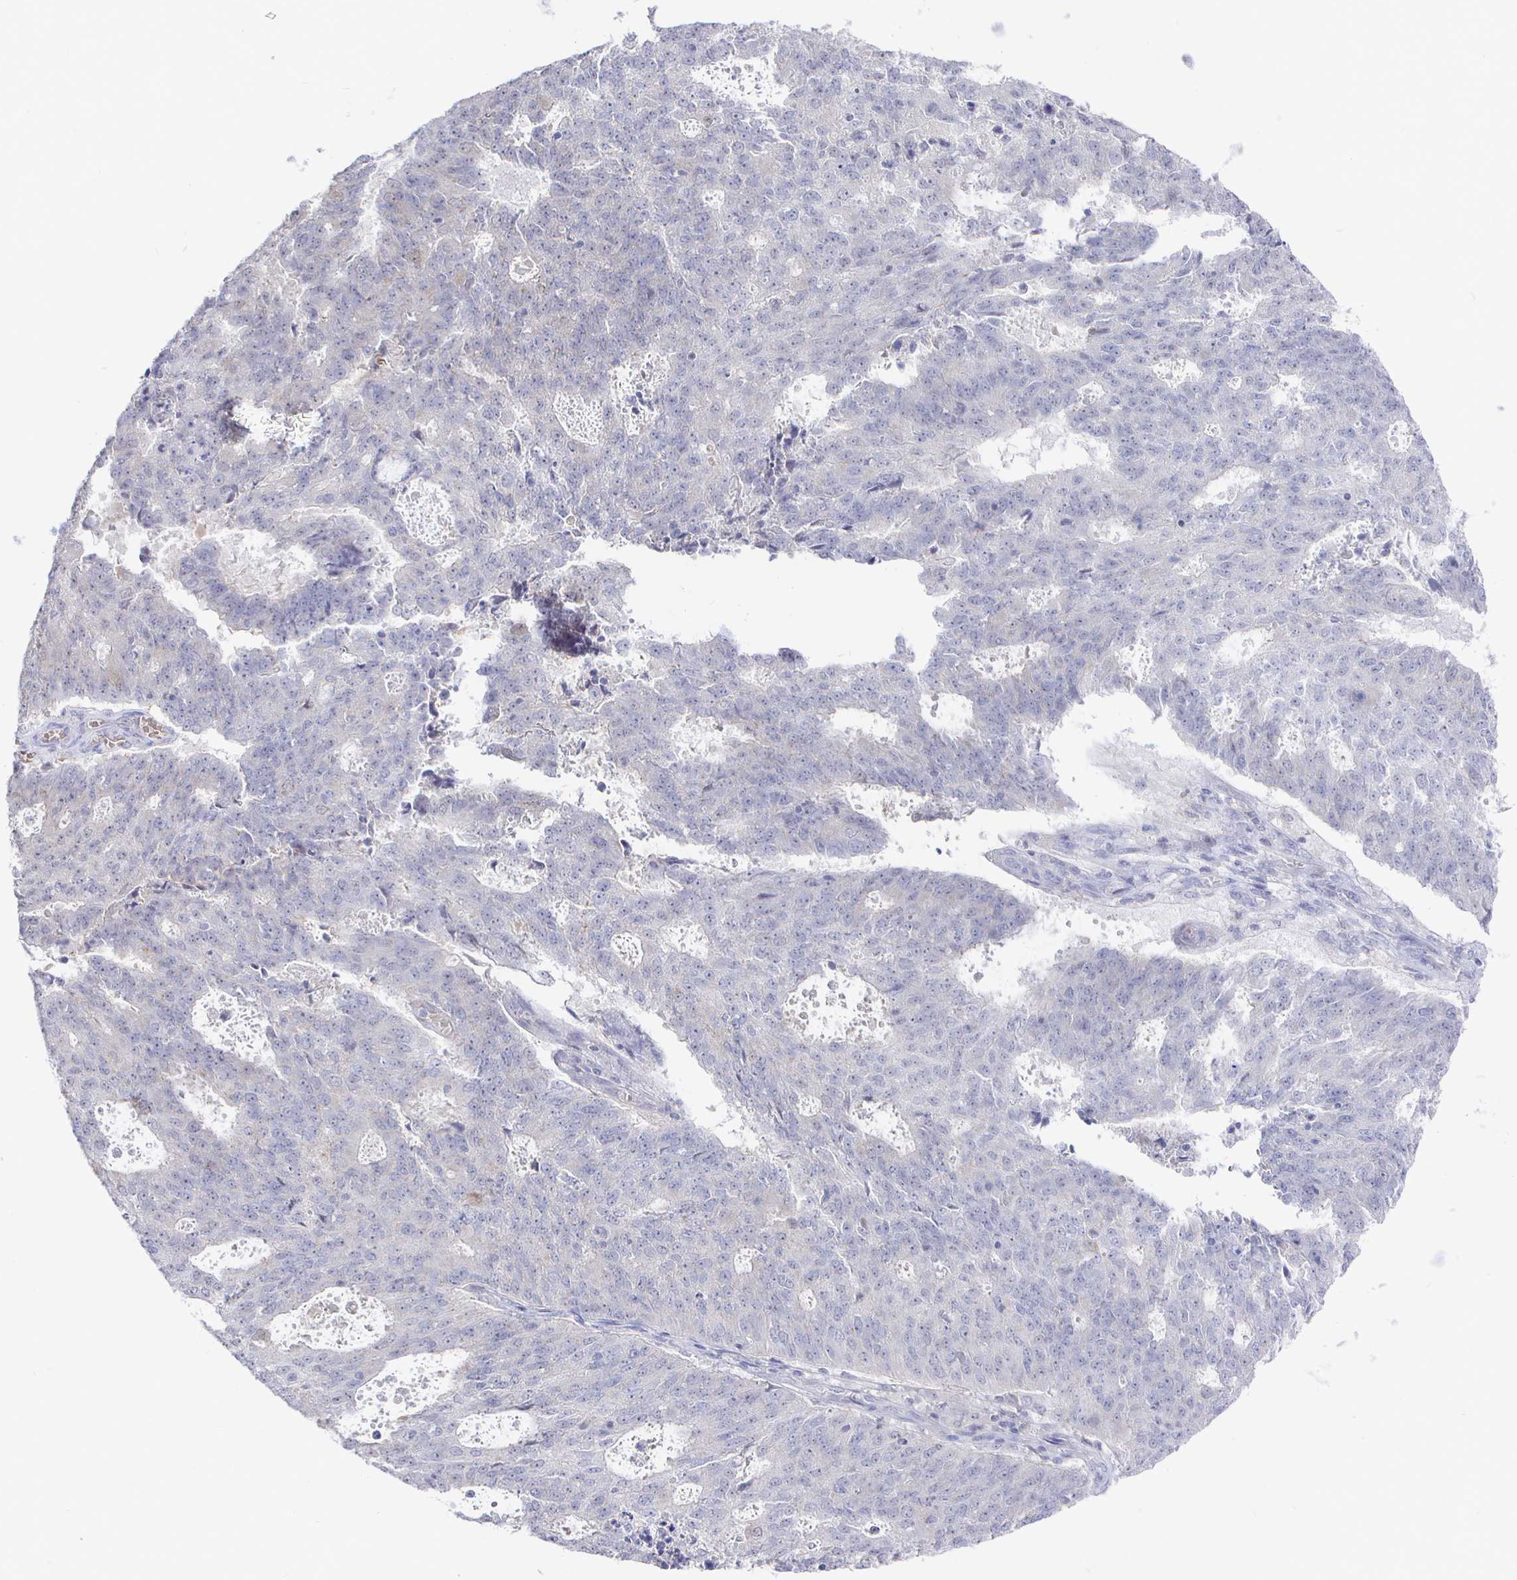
{"staining": {"intensity": "negative", "quantity": "none", "location": "none"}, "tissue": "endometrial cancer", "cell_type": "Tumor cells", "image_type": "cancer", "snomed": [{"axis": "morphology", "description": "Adenocarcinoma, NOS"}, {"axis": "topography", "description": "Endometrium"}], "caption": "This micrograph is of endometrial cancer stained with immunohistochemistry (IHC) to label a protein in brown with the nuclei are counter-stained blue. There is no staining in tumor cells. Brightfield microscopy of IHC stained with DAB (brown) and hematoxylin (blue), captured at high magnification.", "gene": "LRRC23", "patient": {"sex": "female", "age": 82}}